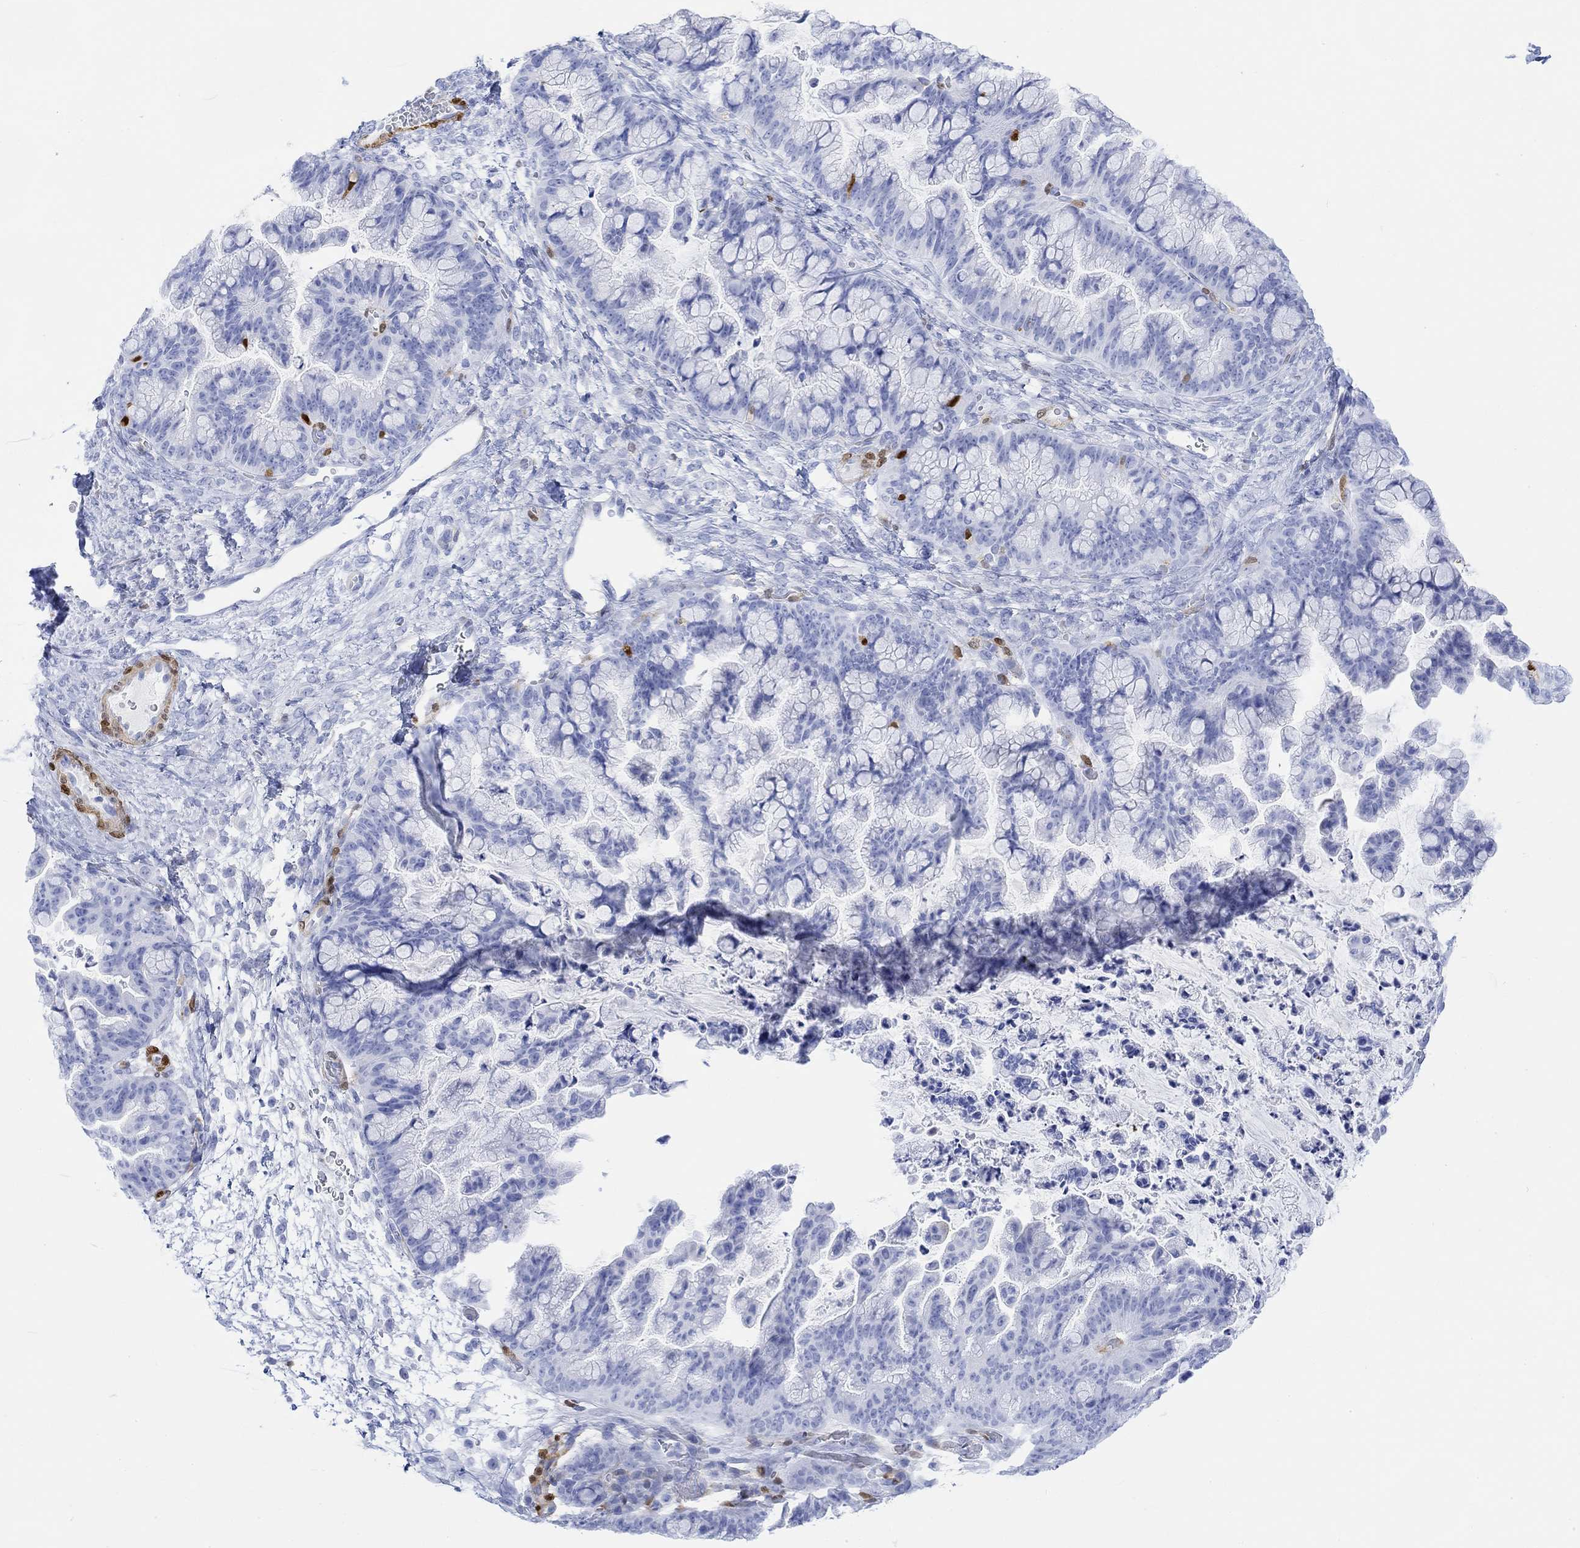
{"staining": {"intensity": "strong", "quantity": "<25%", "location": "nuclear"}, "tissue": "ovarian cancer", "cell_type": "Tumor cells", "image_type": "cancer", "snomed": [{"axis": "morphology", "description": "Cystadenocarcinoma, mucinous, NOS"}, {"axis": "topography", "description": "Ovary"}], "caption": "Tumor cells demonstrate medium levels of strong nuclear staining in about <25% of cells in human mucinous cystadenocarcinoma (ovarian).", "gene": "TPPP3", "patient": {"sex": "female", "age": 67}}